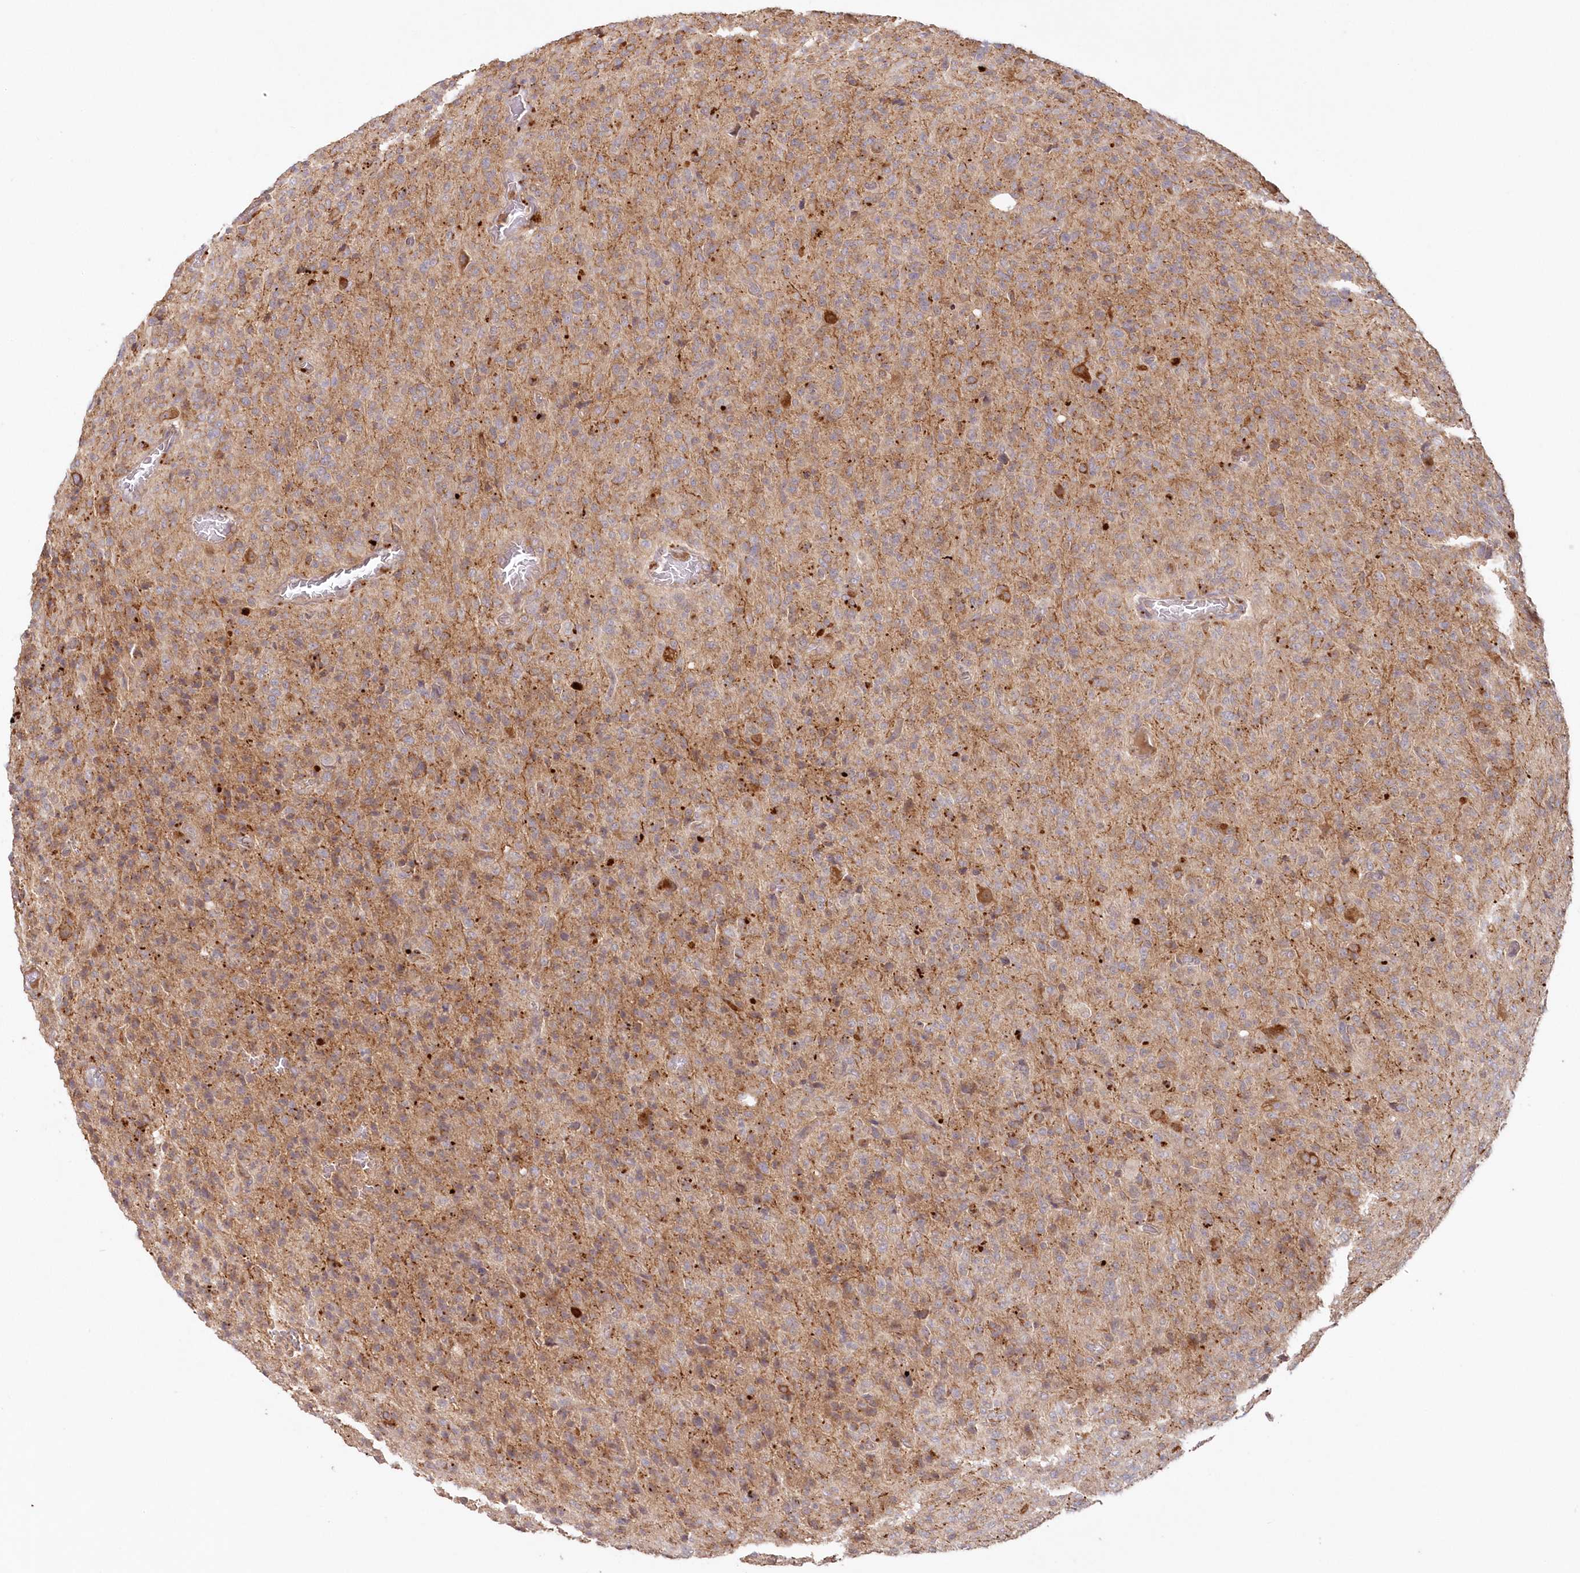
{"staining": {"intensity": "weak", "quantity": "25%-75%", "location": "cytoplasmic/membranous"}, "tissue": "glioma", "cell_type": "Tumor cells", "image_type": "cancer", "snomed": [{"axis": "morphology", "description": "Glioma, malignant, High grade"}, {"axis": "topography", "description": "Brain"}], "caption": "This micrograph shows immunohistochemistry staining of human malignant glioma (high-grade), with low weak cytoplasmic/membranous expression in approximately 25%-75% of tumor cells.", "gene": "GBE1", "patient": {"sex": "female", "age": 57}}